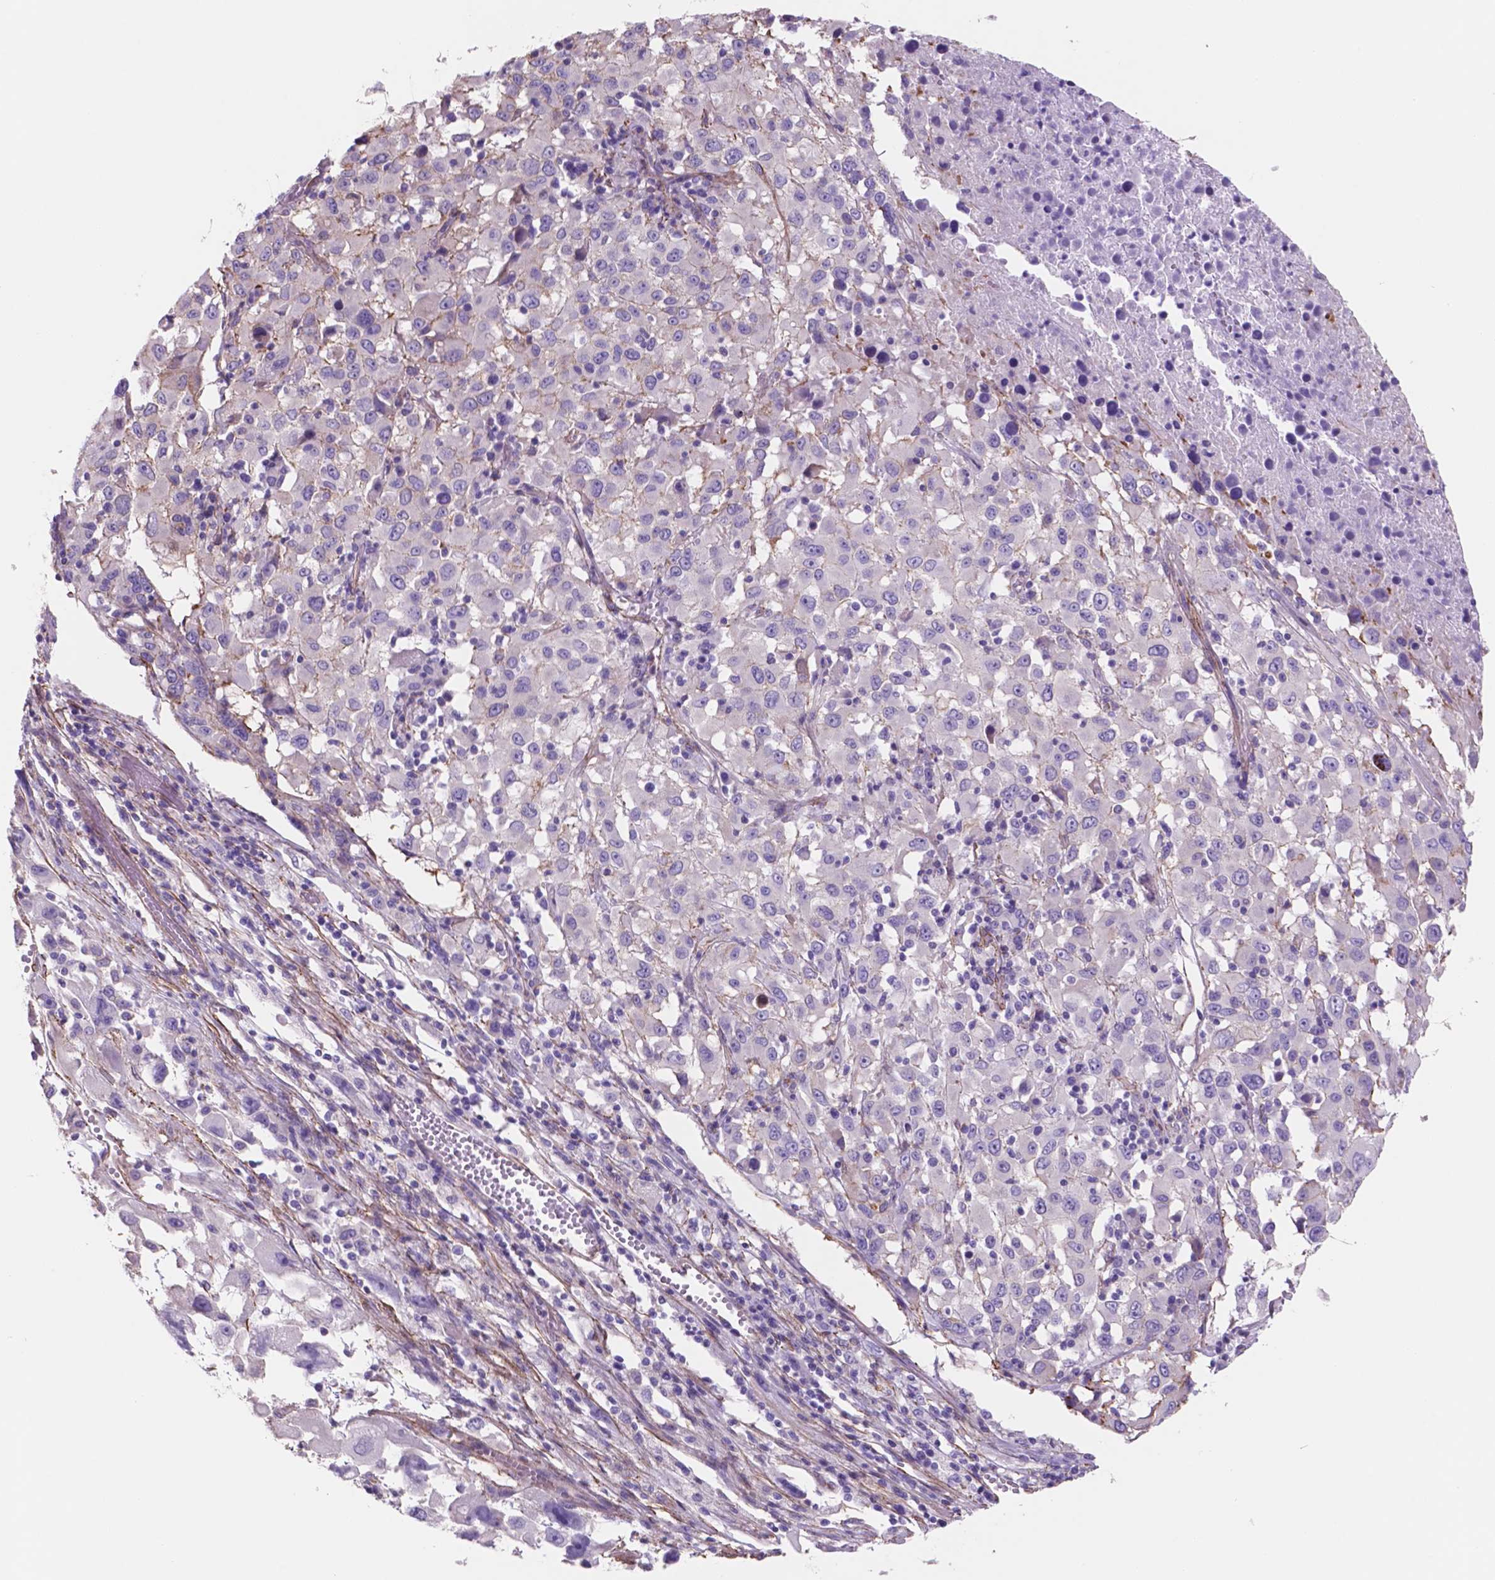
{"staining": {"intensity": "negative", "quantity": "none", "location": "none"}, "tissue": "melanoma", "cell_type": "Tumor cells", "image_type": "cancer", "snomed": [{"axis": "morphology", "description": "Malignant melanoma, Metastatic site"}, {"axis": "topography", "description": "Soft tissue"}], "caption": "Malignant melanoma (metastatic site) was stained to show a protein in brown. There is no significant positivity in tumor cells.", "gene": "TOR2A", "patient": {"sex": "male", "age": 50}}